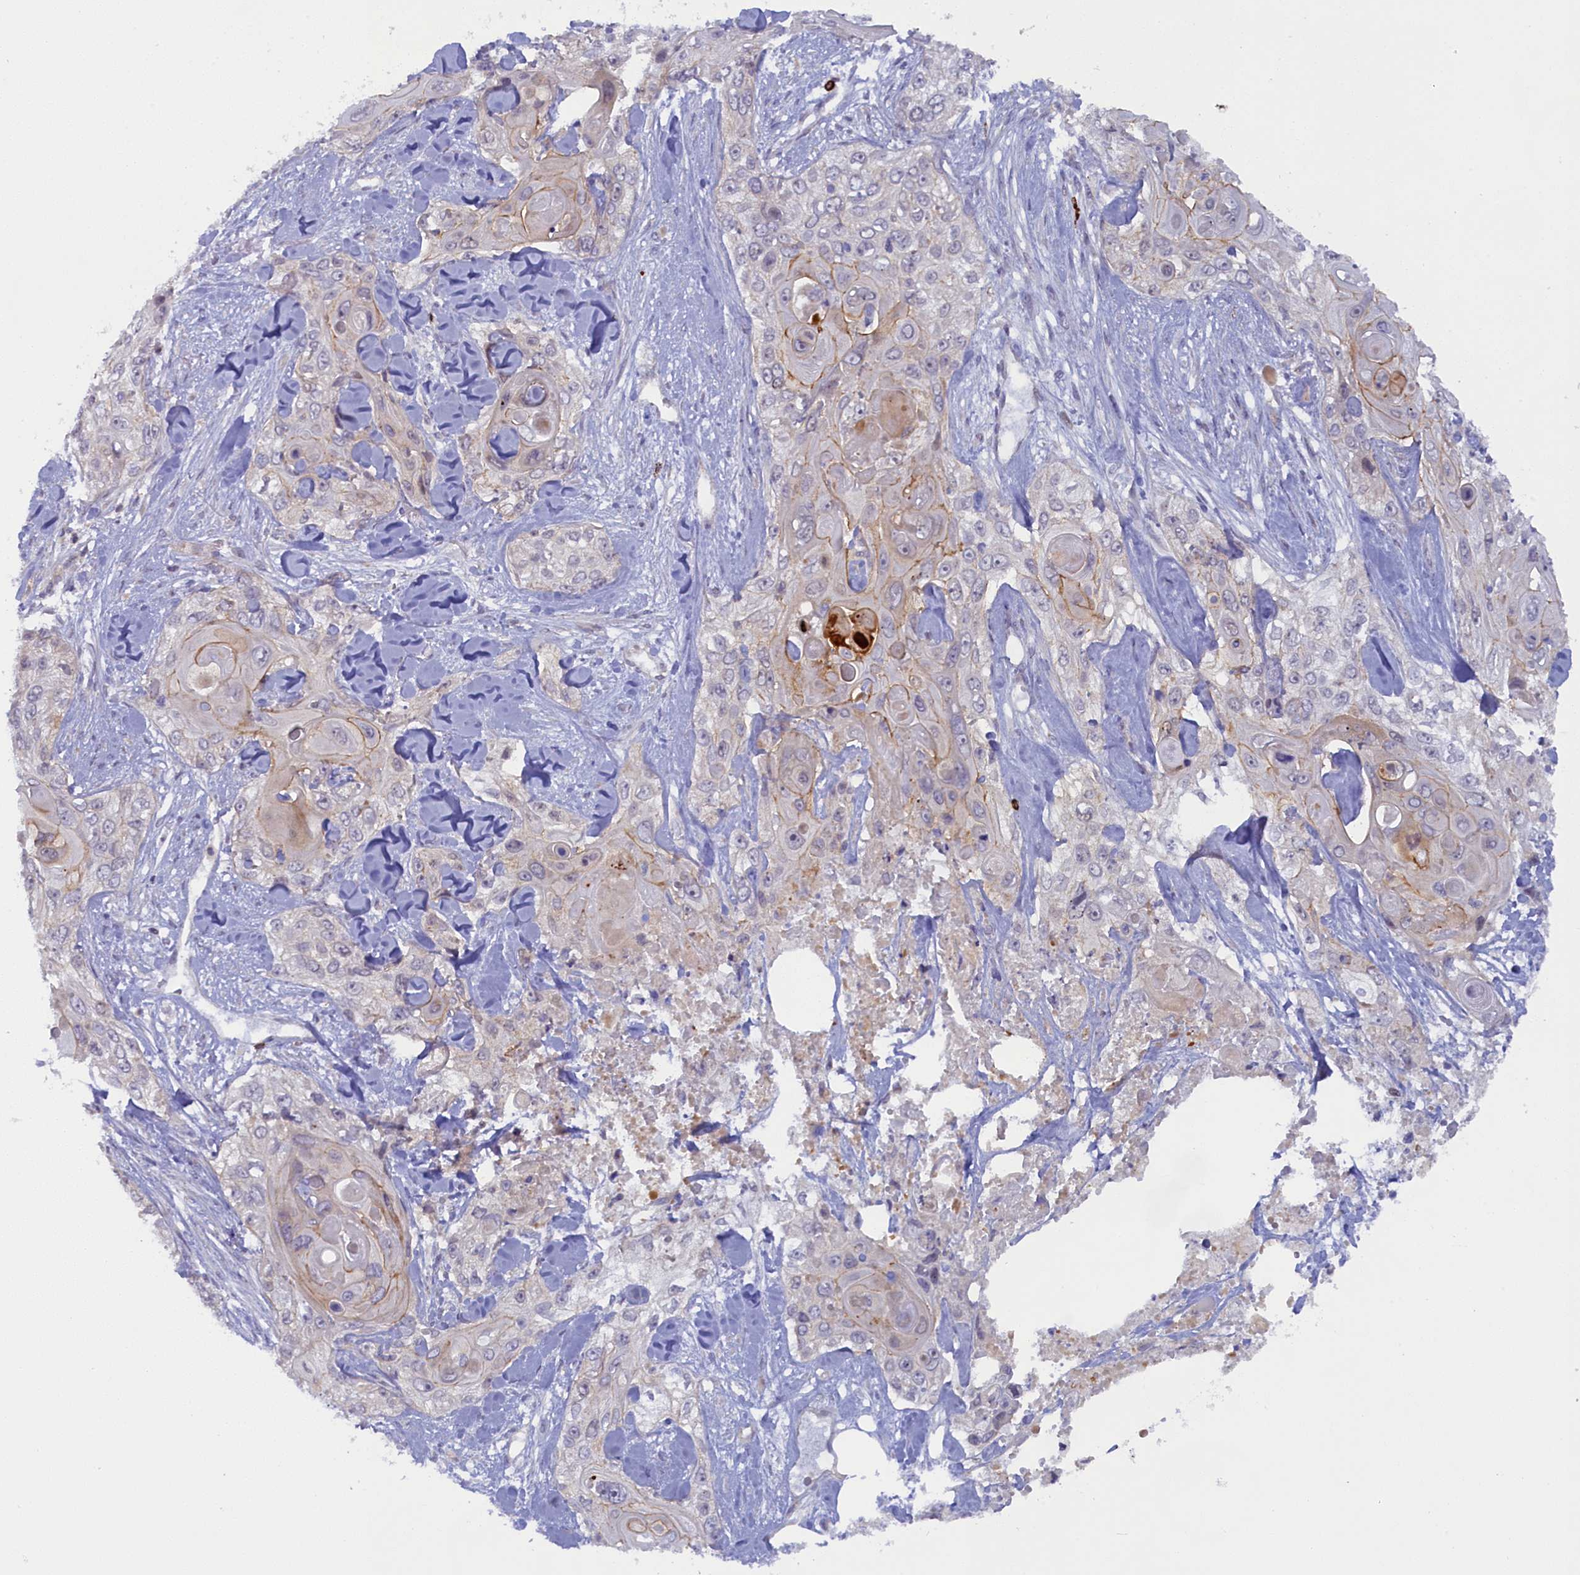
{"staining": {"intensity": "negative", "quantity": "none", "location": "none"}, "tissue": "skin cancer", "cell_type": "Tumor cells", "image_type": "cancer", "snomed": [{"axis": "morphology", "description": "Normal tissue, NOS"}, {"axis": "morphology", "description": "Squamous cell carcinoma, NOS"}, {"axis": "topography", "description": "Skin"}], "caption": "Squamous cell carcinoma (skin) was stained to show a protein in brown. There is no significant positivity in tumor cells.", "gene": "CCL23", "patient": {"sex": "male", "age": 72}}